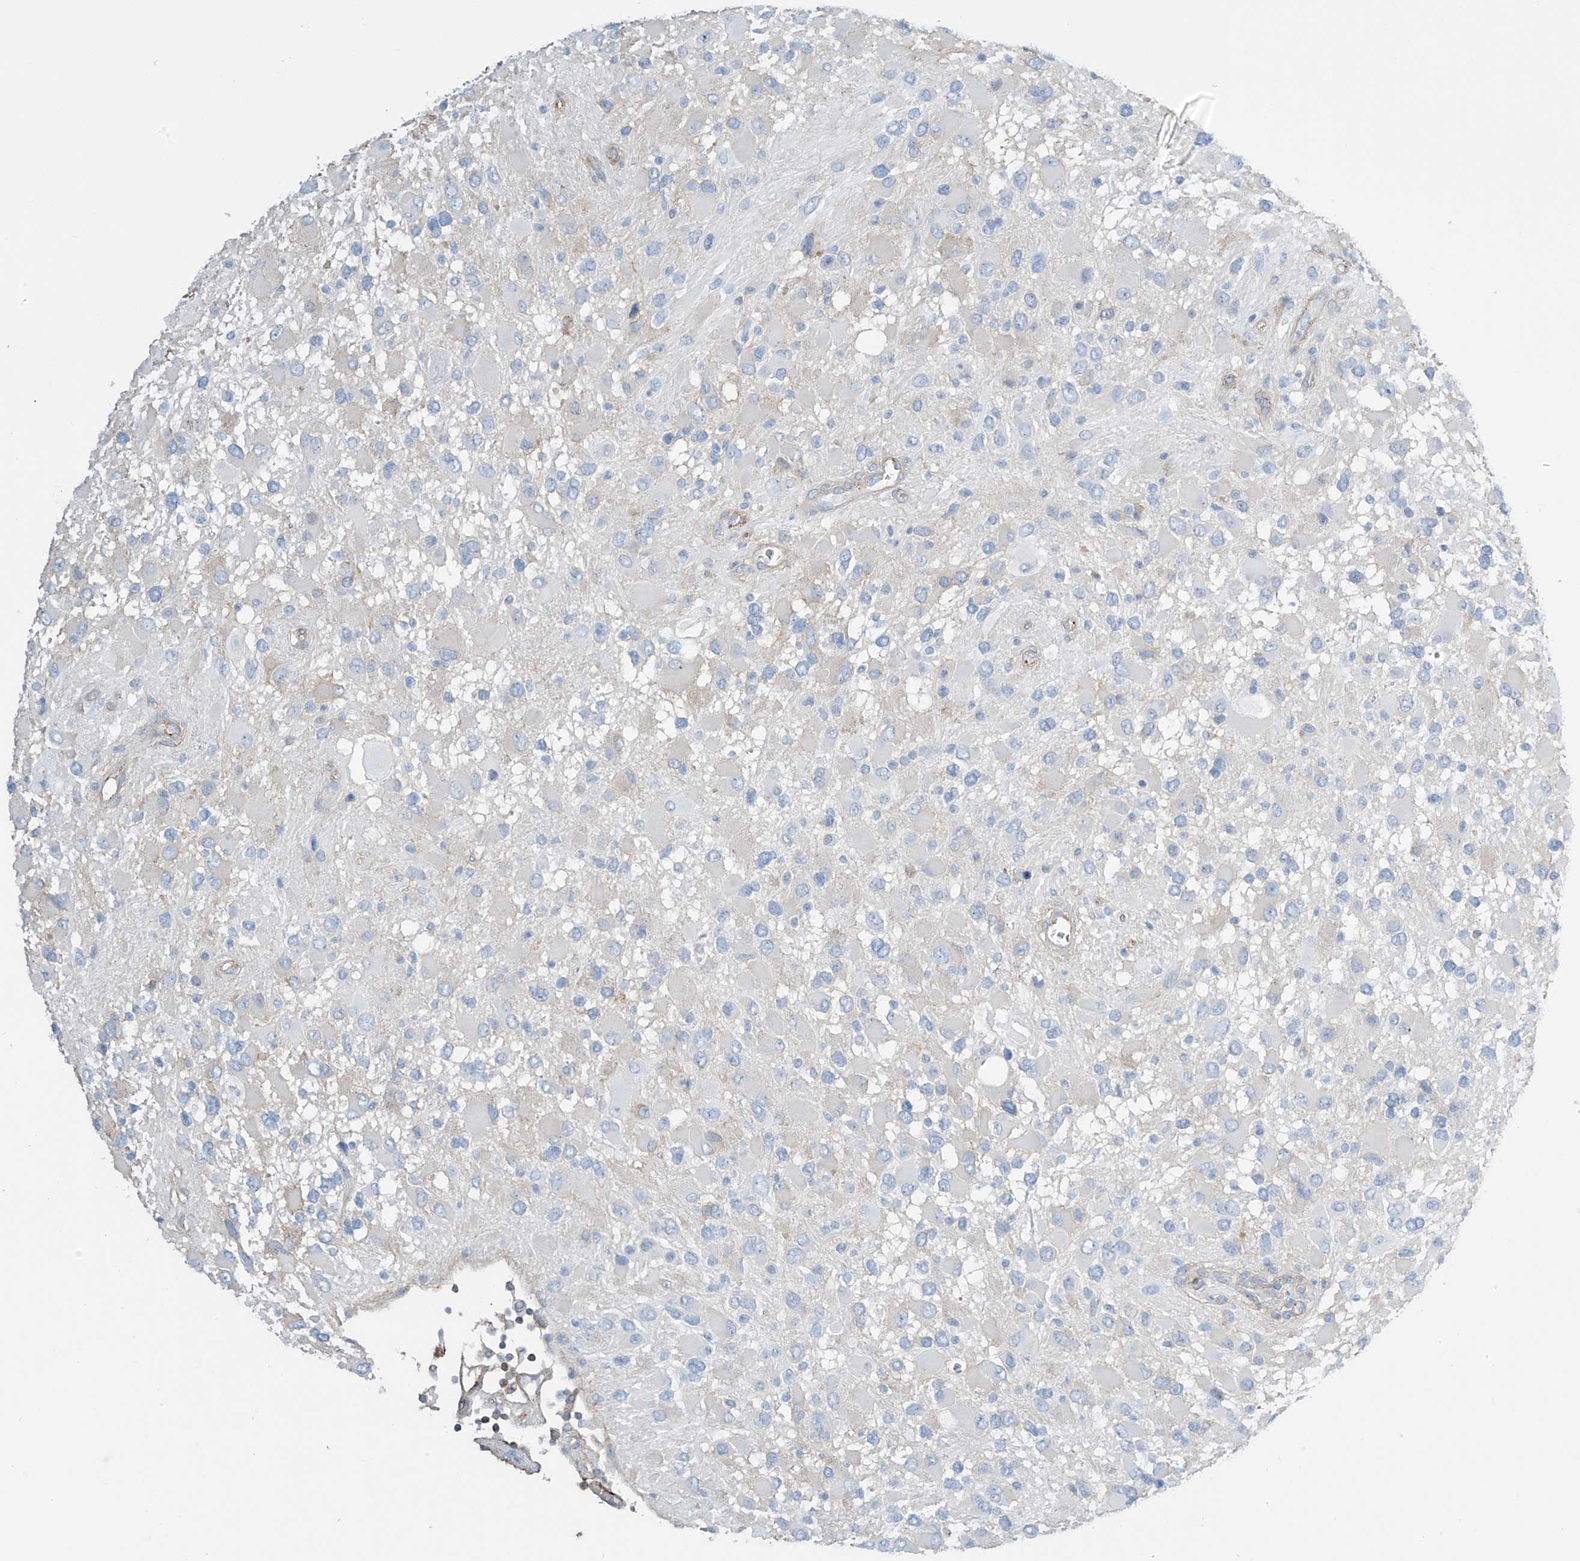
{"staining": {"intensity": "negative", "quantity": "none", "location": "none"}, "tissue": "glioma", "cell_type": "Tumor cells", "image_type": "cancer", "snomed": [{"axis": "morphology", "description": "Glioma, malignant, High grade"}, {"axis": "topography", "description": "Brain"}], "caption": "A high-resolution histopathology image shows immunohistochemistry (IHC) staining of high-grade glioma (malignant), which reveals no significant staining in tumor cells. The staining was performed using DAB to visualize the protein expression in brown, while the nuclei were stained in blue with hematoxylin (Magnification: 20x).", "gene": "ZNF846", "patient": {"sex": "male", "age": 53}}